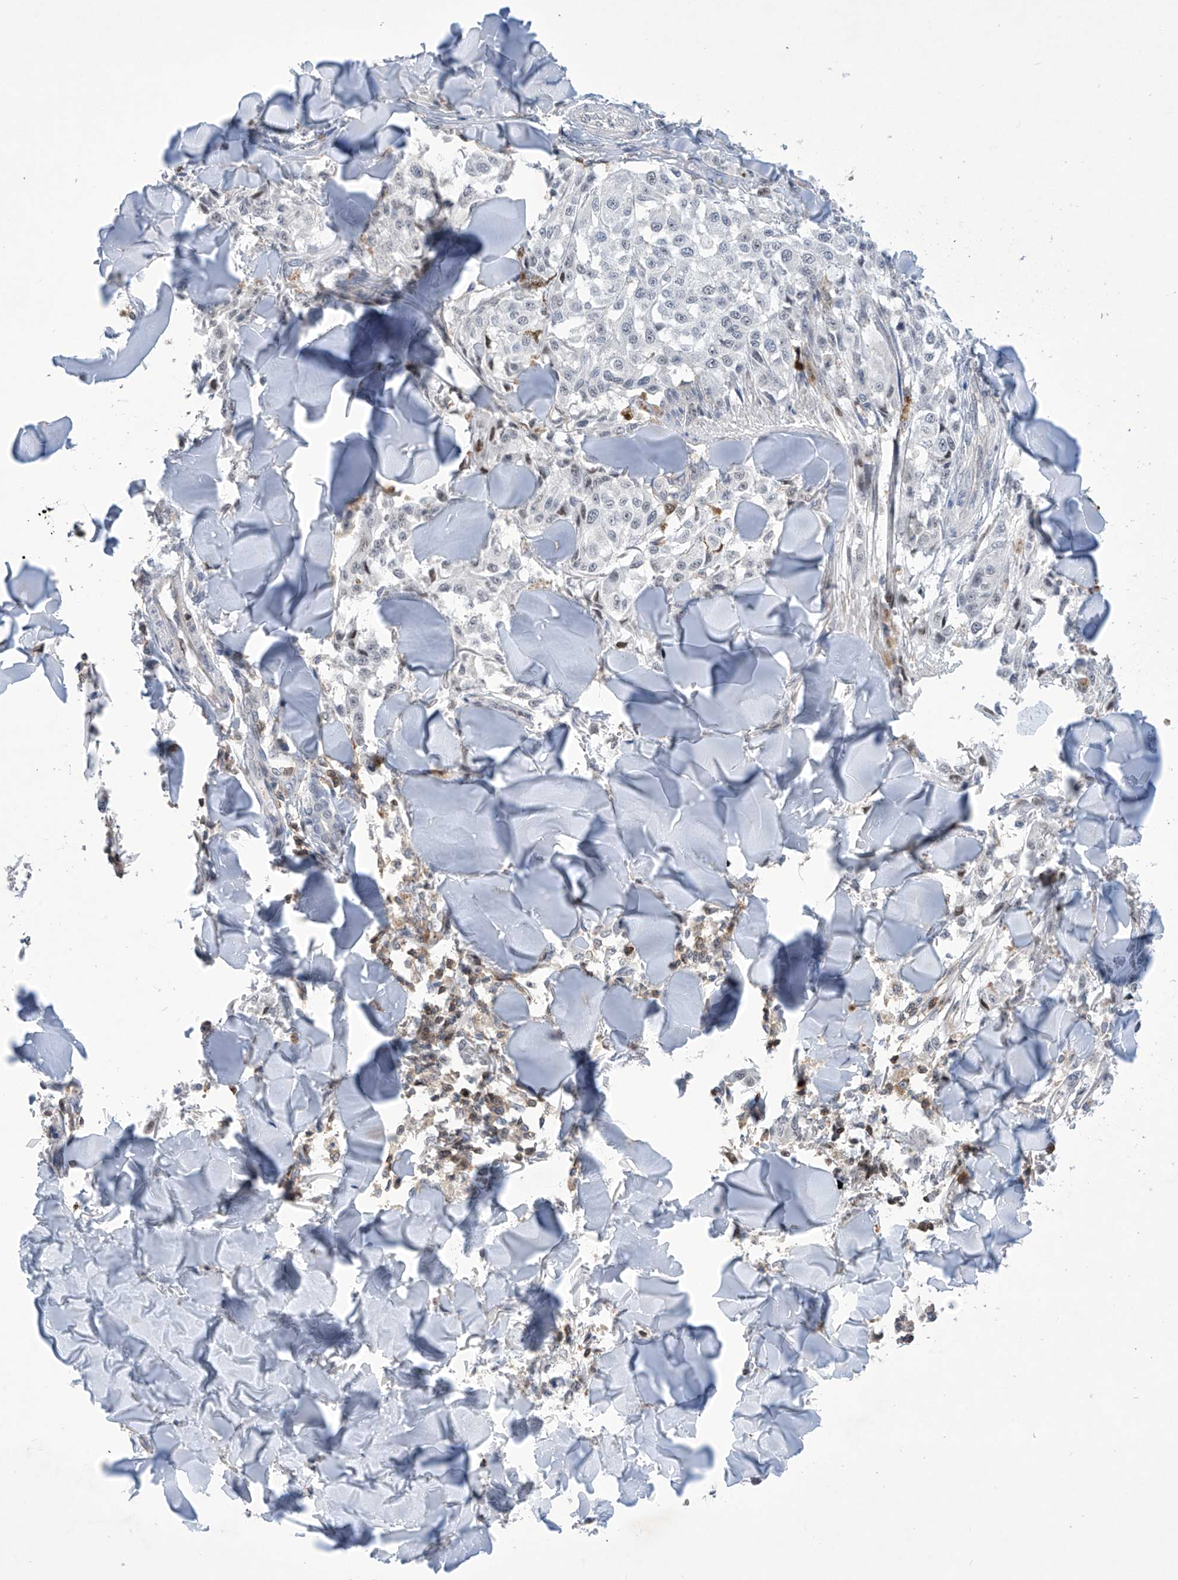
{"staining": {"intensity": "weak", "quantity": "<25%", "location": "cytoplasmic/membranous"}, "tissue": "melanoma", "cell_type": "Tumor cells", "image_type": "cancer", "snomed": [{"axis": "morphology", "description": "Malignant melanoma, NOS"}, {"axis": "topography", "description": "Skin"}], "caption": "An immunohistochemistry photomicrograph of melanoma is shown. There is no staining in tumor cells of melanoma. Nuclei are stained in blue.", "gene": "MSL3", "patient": {"sex": "female", "age": 64}}